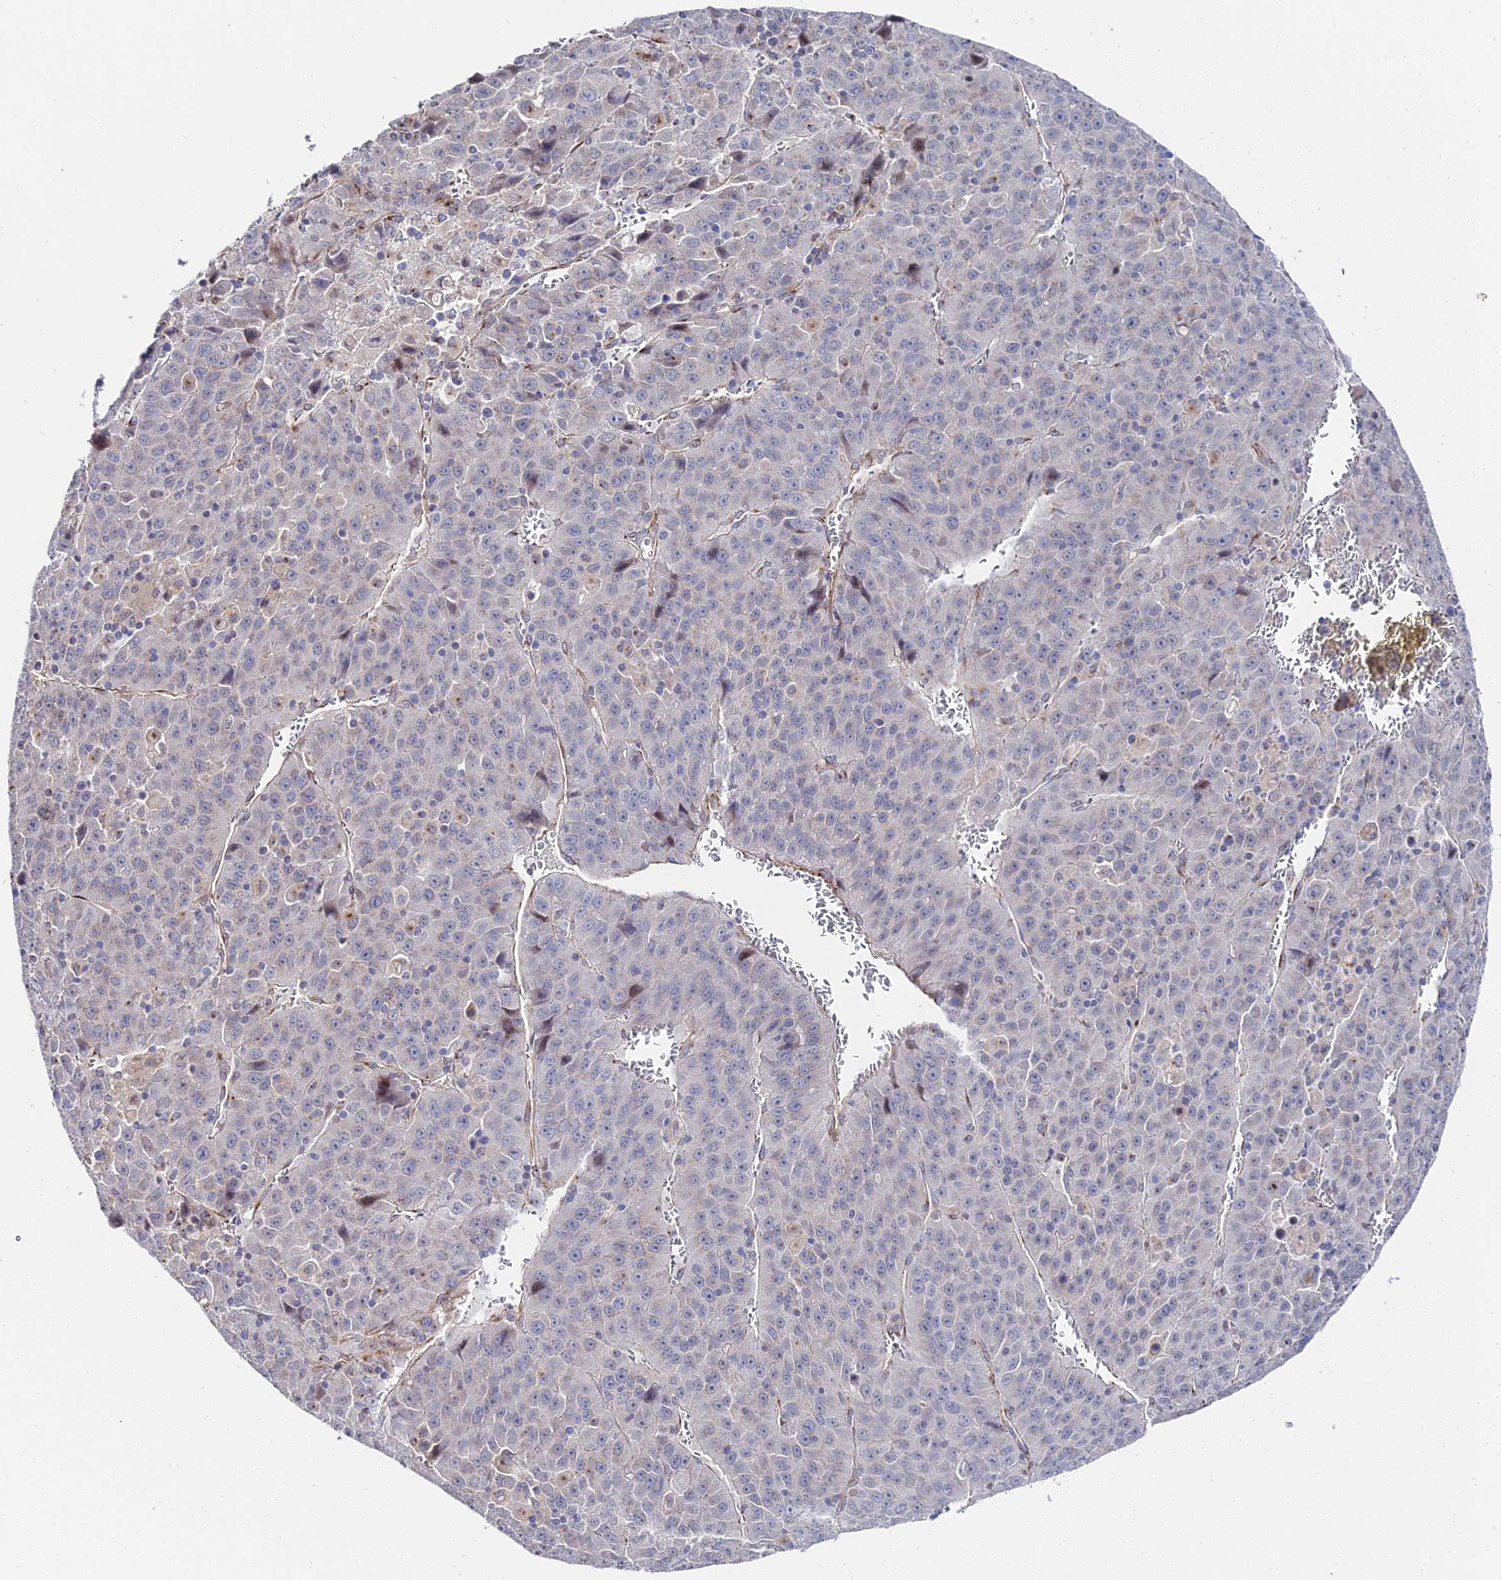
{"staining": {"intensity": "negative", "quantity": "none", "location": "none"}, "tissue": "liver cancer", "cell_type": "Tumor cells", "image_type": "cancer", "snomed": [{"axis": "morphology", "description": "Carcinoma, Hepatocellular, NOS"}, {"axis": "topography", "description": "Liver"}], "caption": "Immunohistochemistry of human liver hepatocellular carcinoma reveals no staining in tumor cells.", "gene": "BORCS8", "patient": {"sex": "female", "age": 53}}